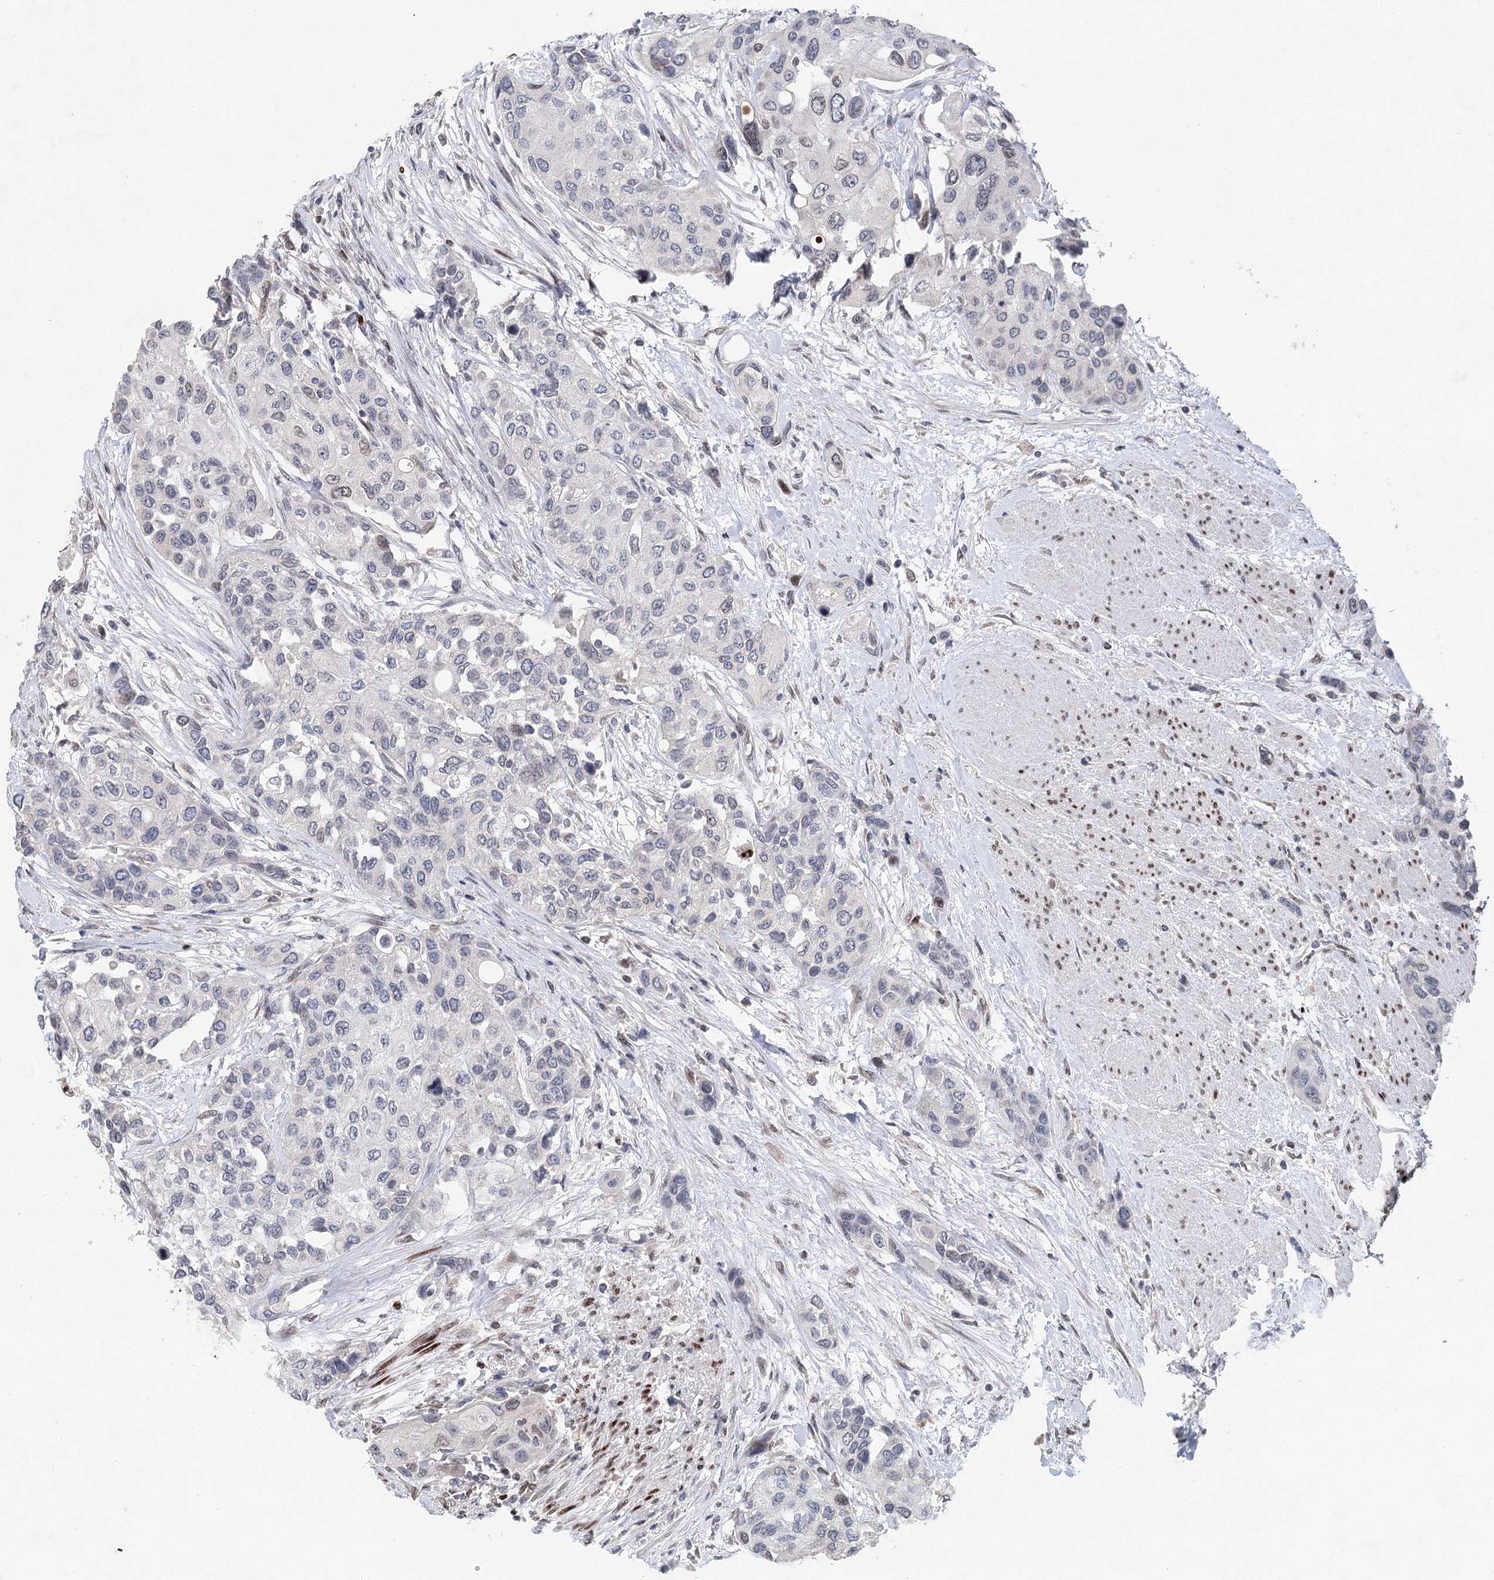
{"staining": {"intensity": "negative", "quantity": "none", "location": "none"}, "tissue": "urothelial cancer", "cell_type": "Tumor cells", "image_type": "cancer", "snomed": [{"axis": "morphology", "description": "Normal tissue, NOS"}, {"axis": "morphology", "description": "Urothelial carcinoma, High grade"}, {"axis": "topography", "description": "Vascular tissue"}, {"axis": "topography", "description": "Urinary bladder"}], "caption": "DAB (3,3'-diaminobenzidine) immunohistochemical staining of human urothelial carcinoma (high-grade) reveals no significant staining in tumor cells.", "gene": "FRMD4A", "patient": {"sex": "female", "age": 56}}